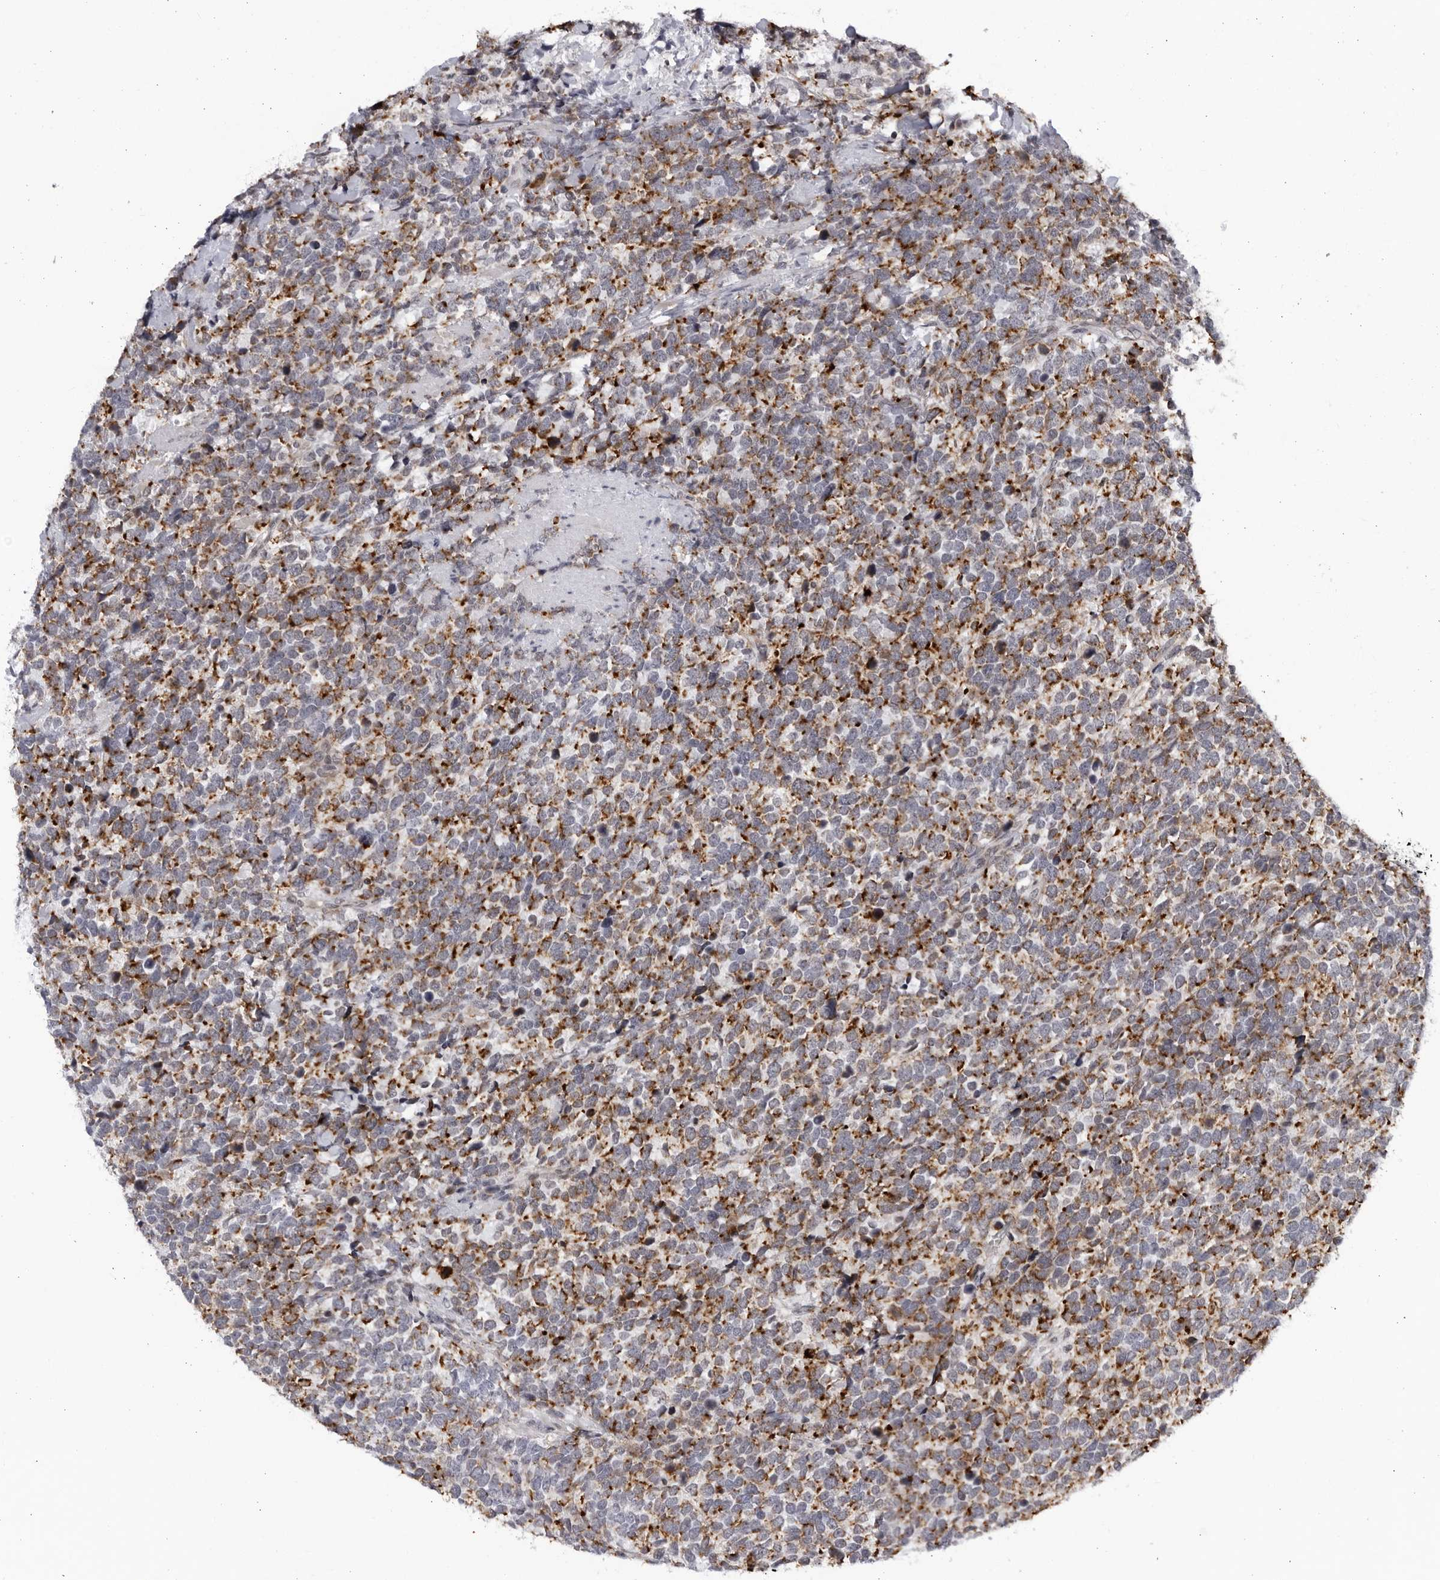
{"staining": {"intensity": "moderate", "quantity": ">75%", "location": "cytoplasmic/membranous"}, "tissue": "urothelial cancer", "cell_type": "Tumor cells", "image_type": "cancer", "snomed": [{"axis": "morphology", "description": "Urothelial carcinoma, High grade"}, {"axis": "topography", "description": "Urinary bladder"}], "caption": "DAB (3,3'-diaminobenzidine) immunohistochemical staining of urothelial cancer reveals moderate cytoplasmic/membranous protein staining in about >75% of tumor cells.", "gene": "SLC25A22", "patient": {"sex": "female", "age": 82}}